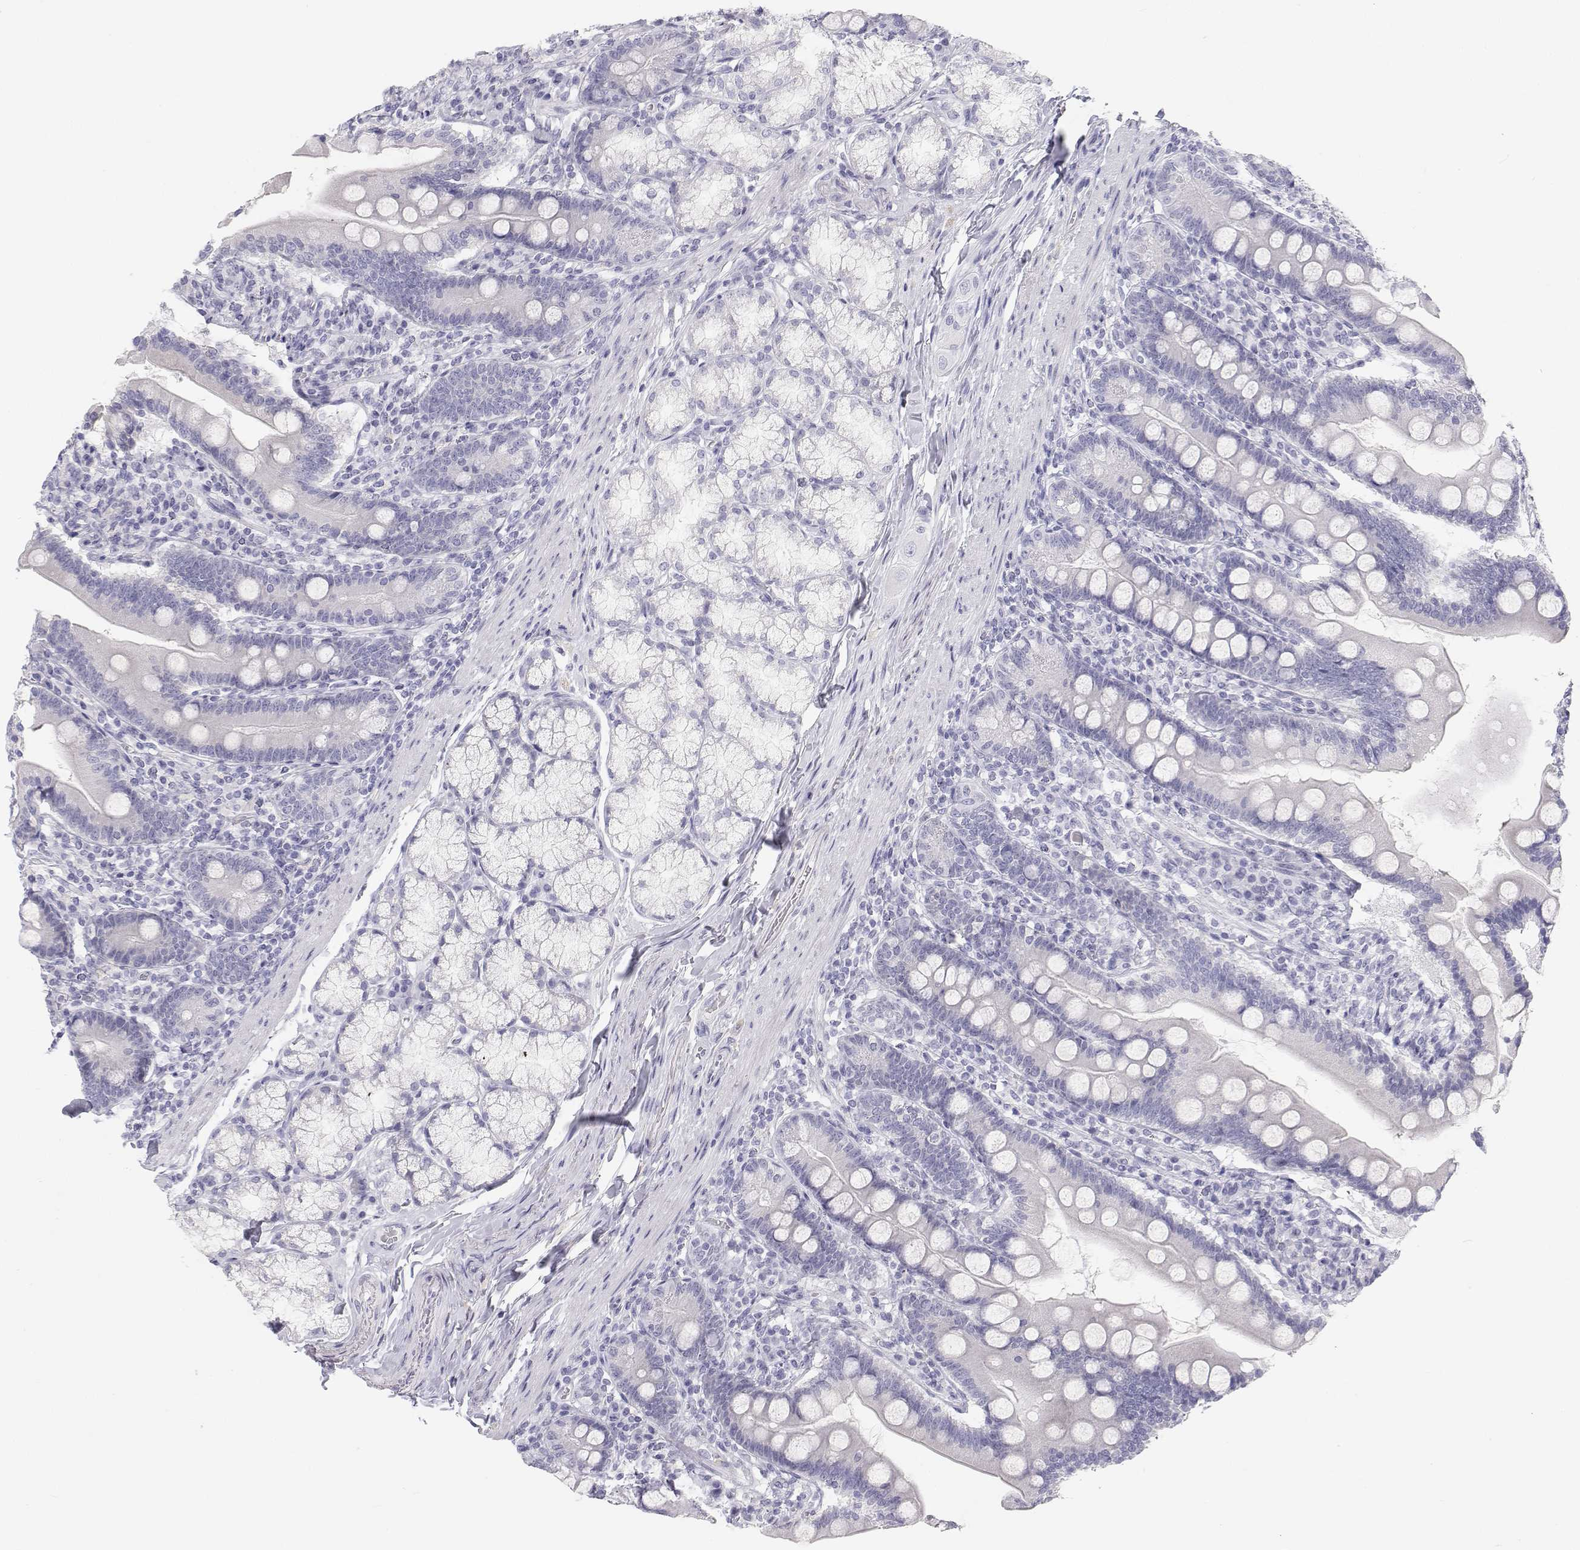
{"staining": {"intensity": "negative", "quantity": "none", "location": "none"}, "tissue": "duodenum", "cell_type": "Glandular cells", "image_type": "normal", "snomed": [{"axis": "morphology", "description": "Normal tissue, NOS"}, {"axis": "topography", "description": "Duodenum"}], "caption": "Human duodenum stained for a protein using immunohistochemistry (IHC) demonstrates no positivity in glandular cells.", "gene": "TTN", "patient": {"sex": "female", "age": 67}}